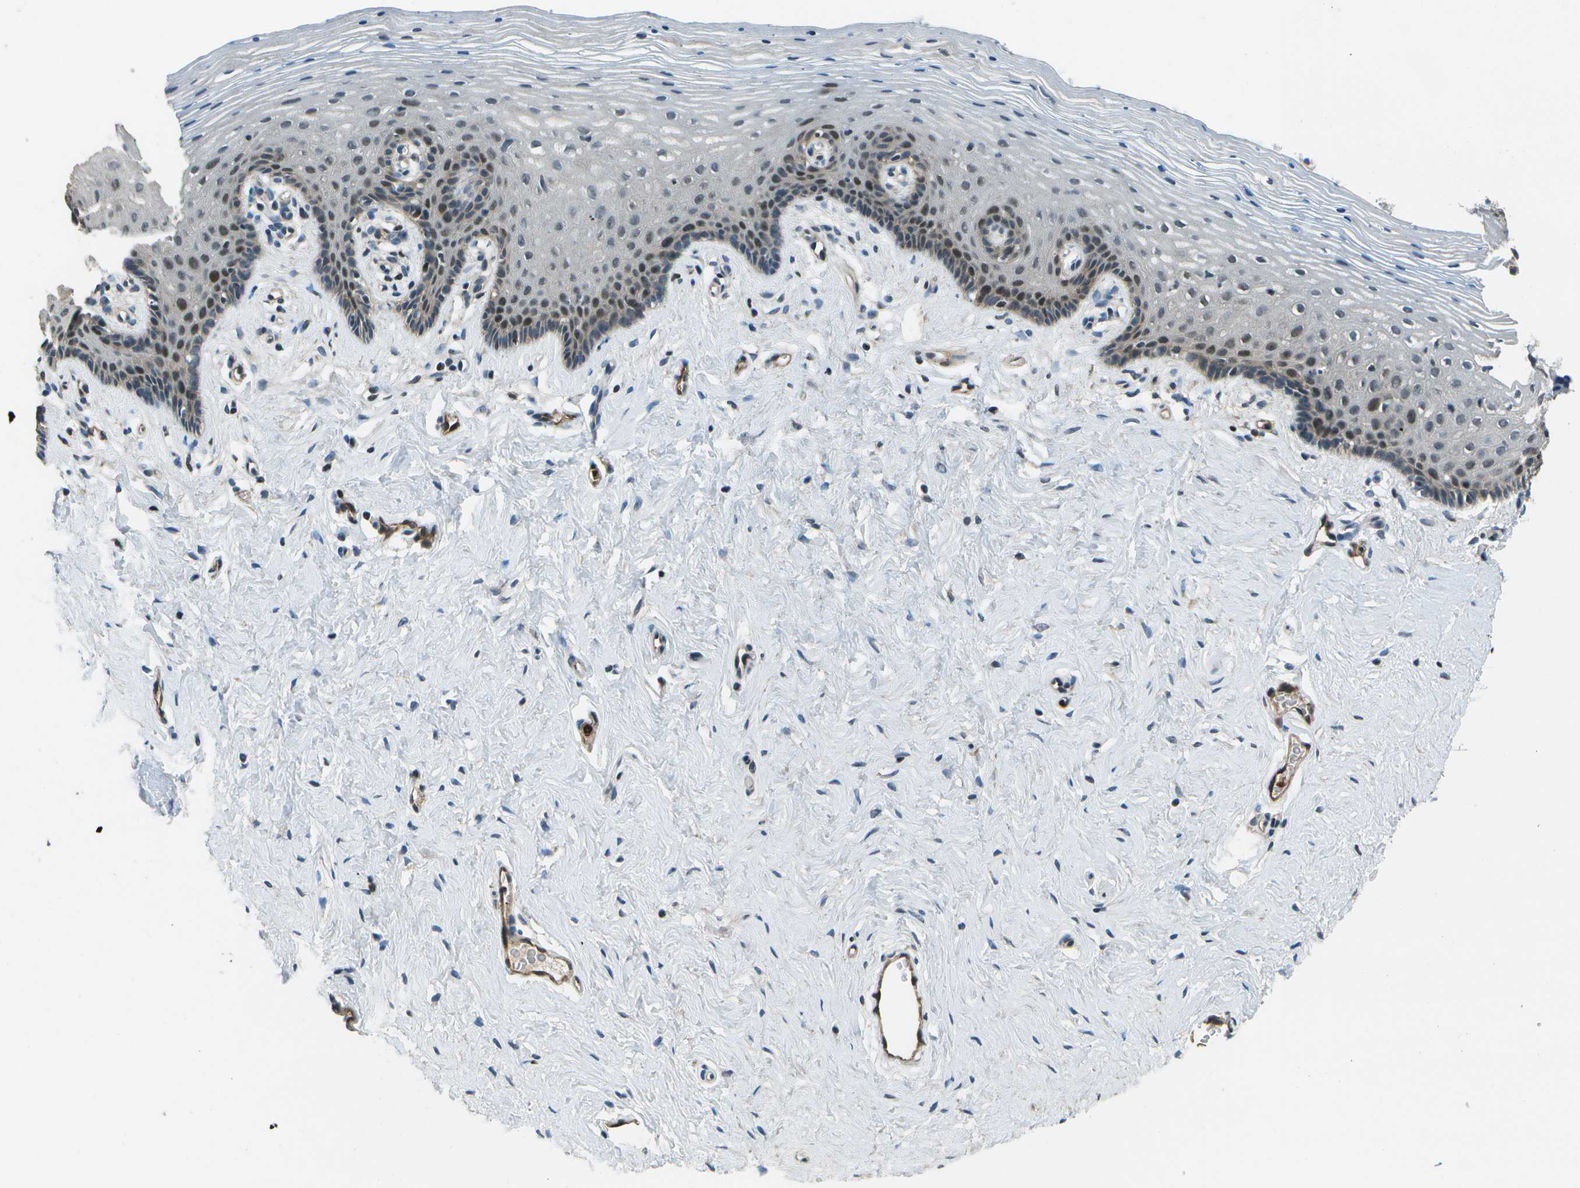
{"staining": {"intensity": "moderate", "quantity": "<25%", "location": "nuclear"}, "tissue": "vagina", "cell_type": "Squamous epithelial cells", "image_type": "normal", "snomed": [{"axis": "morphology", "description": "Normal tissue, NOS"}, {"axis": "topography", "description": "Vagina"}], "caption": "Immunohistochemistry (IHC) photomicrograph of unremarkable vagina: human vagina stained using IHC demonstrates low levels of moderate protein expression localized specifically in the nuclear of squamous epithelial cells, appearing as a nuclear brown color.", "gene": "PDLIM1", "patient": {"sex": "female", "age": 32}}